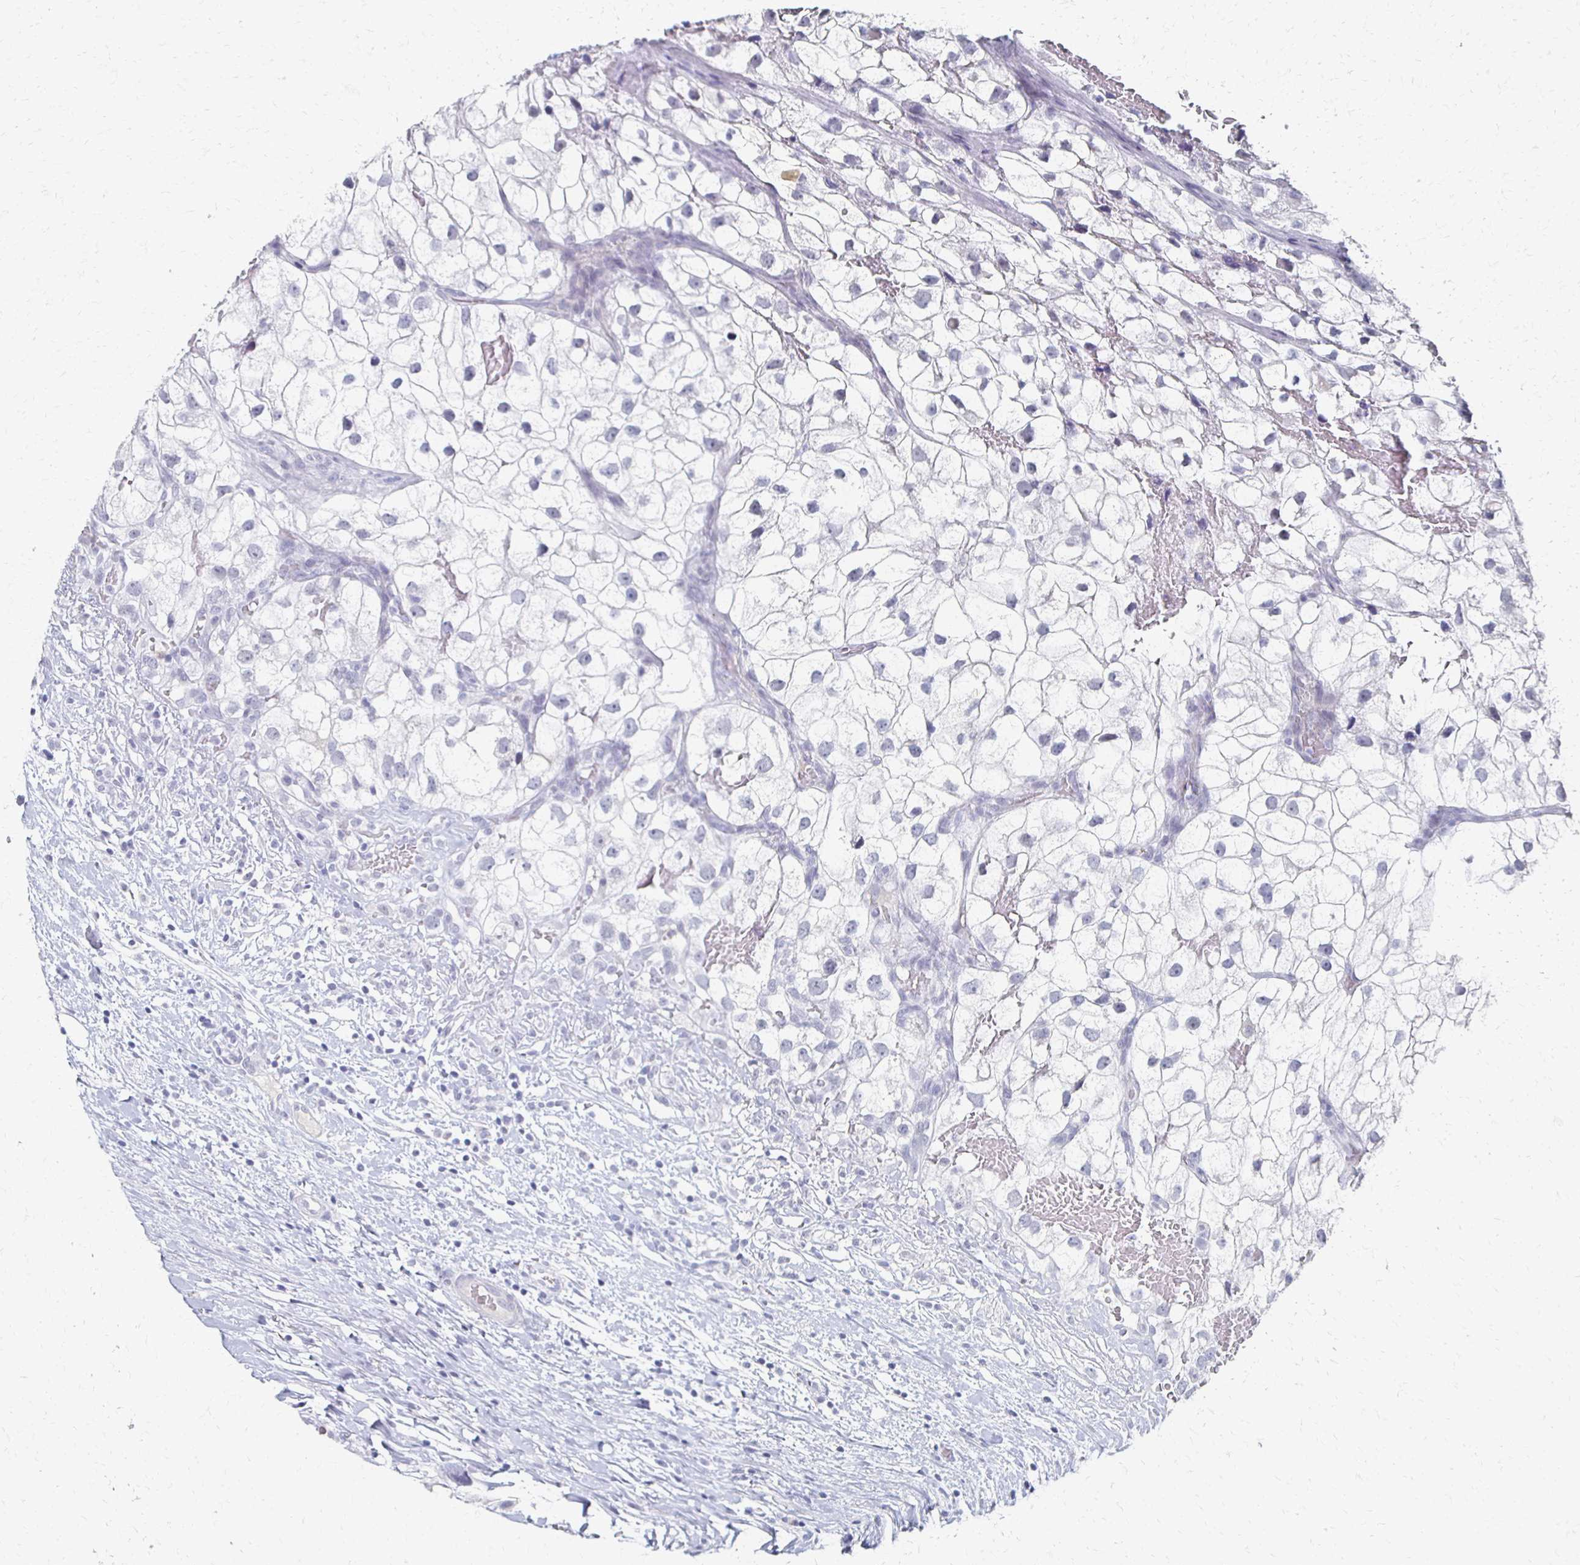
{"staining": {"intensity": "negative", "quantity": "none", "location": "none"}, "tissue": "renal cancer", "cell_type": "Tumor cells", "image_type": "cancer", "snomed": [{"axis": "morphology", "description": "Adenocarcinoma, NOS"}, {"axis": "topography", "description": "Kidney"}], "caption": "Tumor cells are negative for protein expression in human renal adenocarcinoma.", "gene": "CXCR2", "patient": {"sex": "male", "age": 59}}